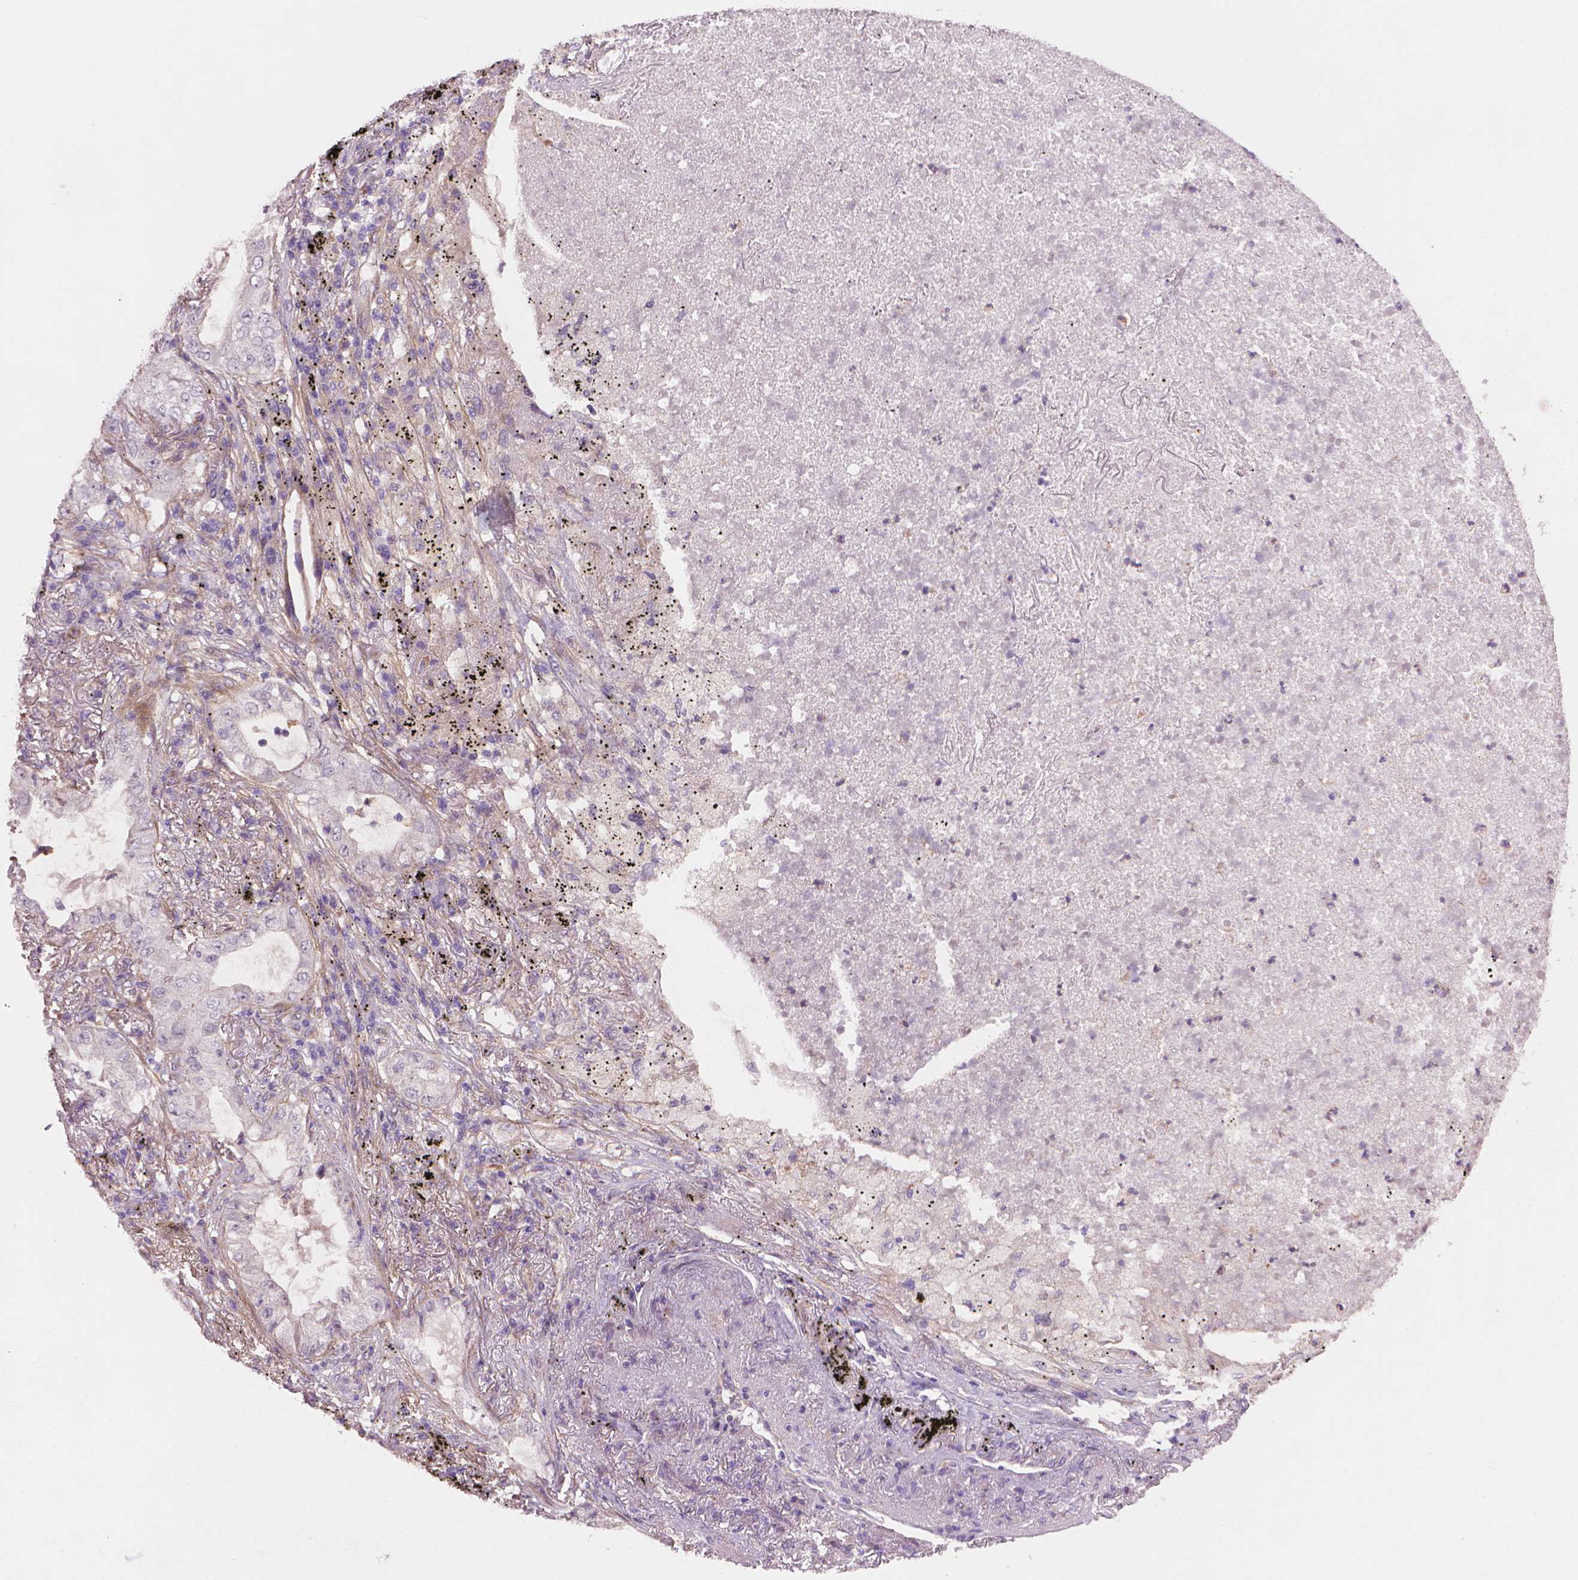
{"staining": {"intensity": "negative", "quantity": "none", "location": "none"}, "tissue": "lung cancer", "cell_type": "Tumor cells", "image_type": "cancer", "snomed": [{"axis": "morphology", "description": "Adenocarcinoma, NOS"}, {"axis": "topography", "description": "Lung"}], "caption": "Adenocarcinoma (lung) was stained to show a protein in brown. There is no significant expression in tumor cells.", "gene": "AMMECR1", "patient": {"sex": "female", "age": 73}}